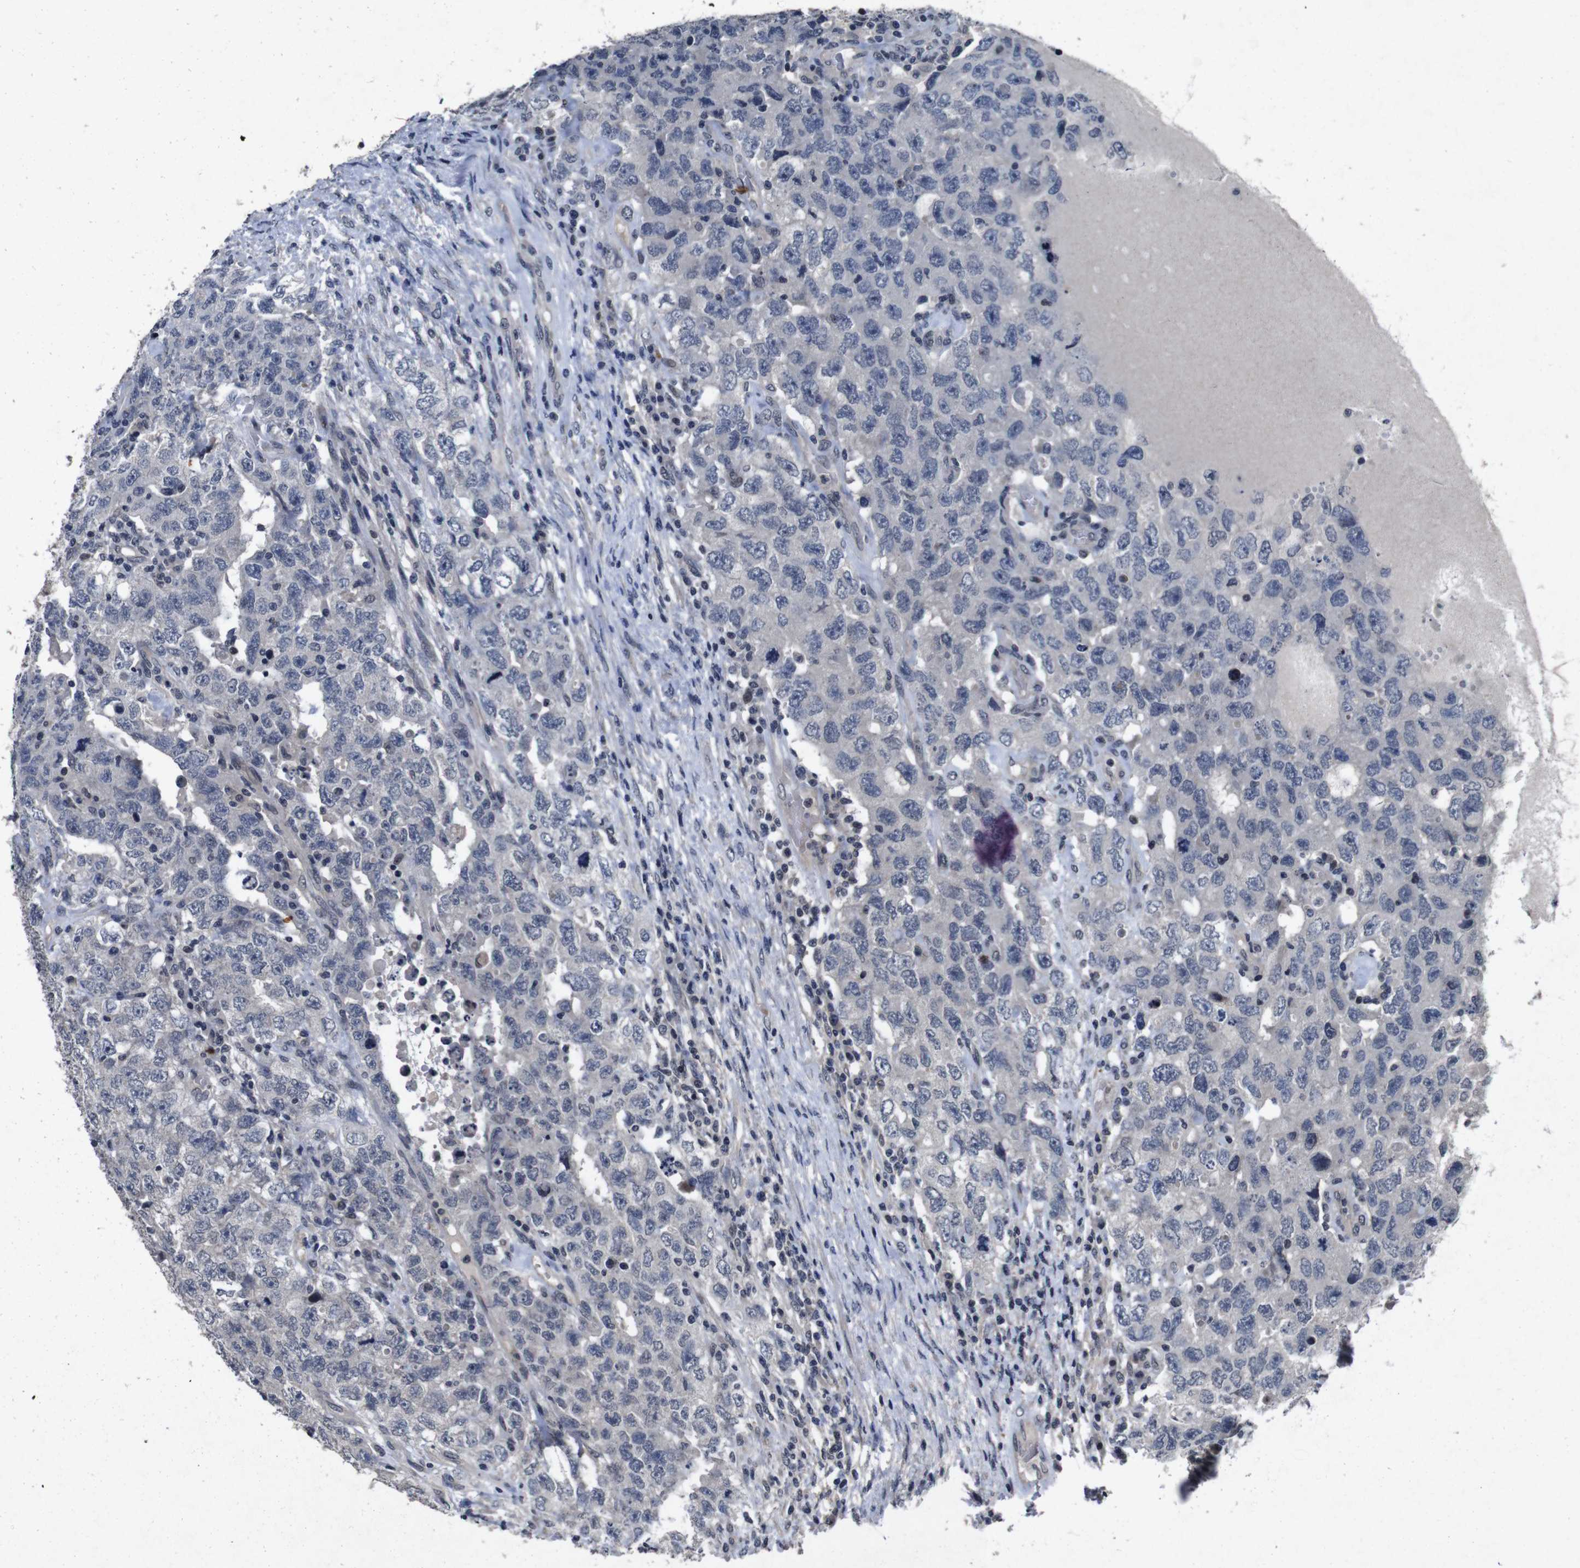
{"staining": {"intensity": "negative", "quantity": "none", "location": "none"}, "tissue": "testis cancer", "cell_type": "Tumor cells", "image_type": "cancer", "snomed": [{"axis": "morphology", "description": "Carcinoma, Embryonal, NOS"}, {"axis": "topography", "description": "Testis"}], "caption": "A high-resolution histopathology image shows immunohistochemistry (IHC) staining of testis cancer (embryonal carcinoma), which exhibits no significant positivity in tumor cells.", "gene": "AKT3", "patient": {"sex": "male", "age": 26}}